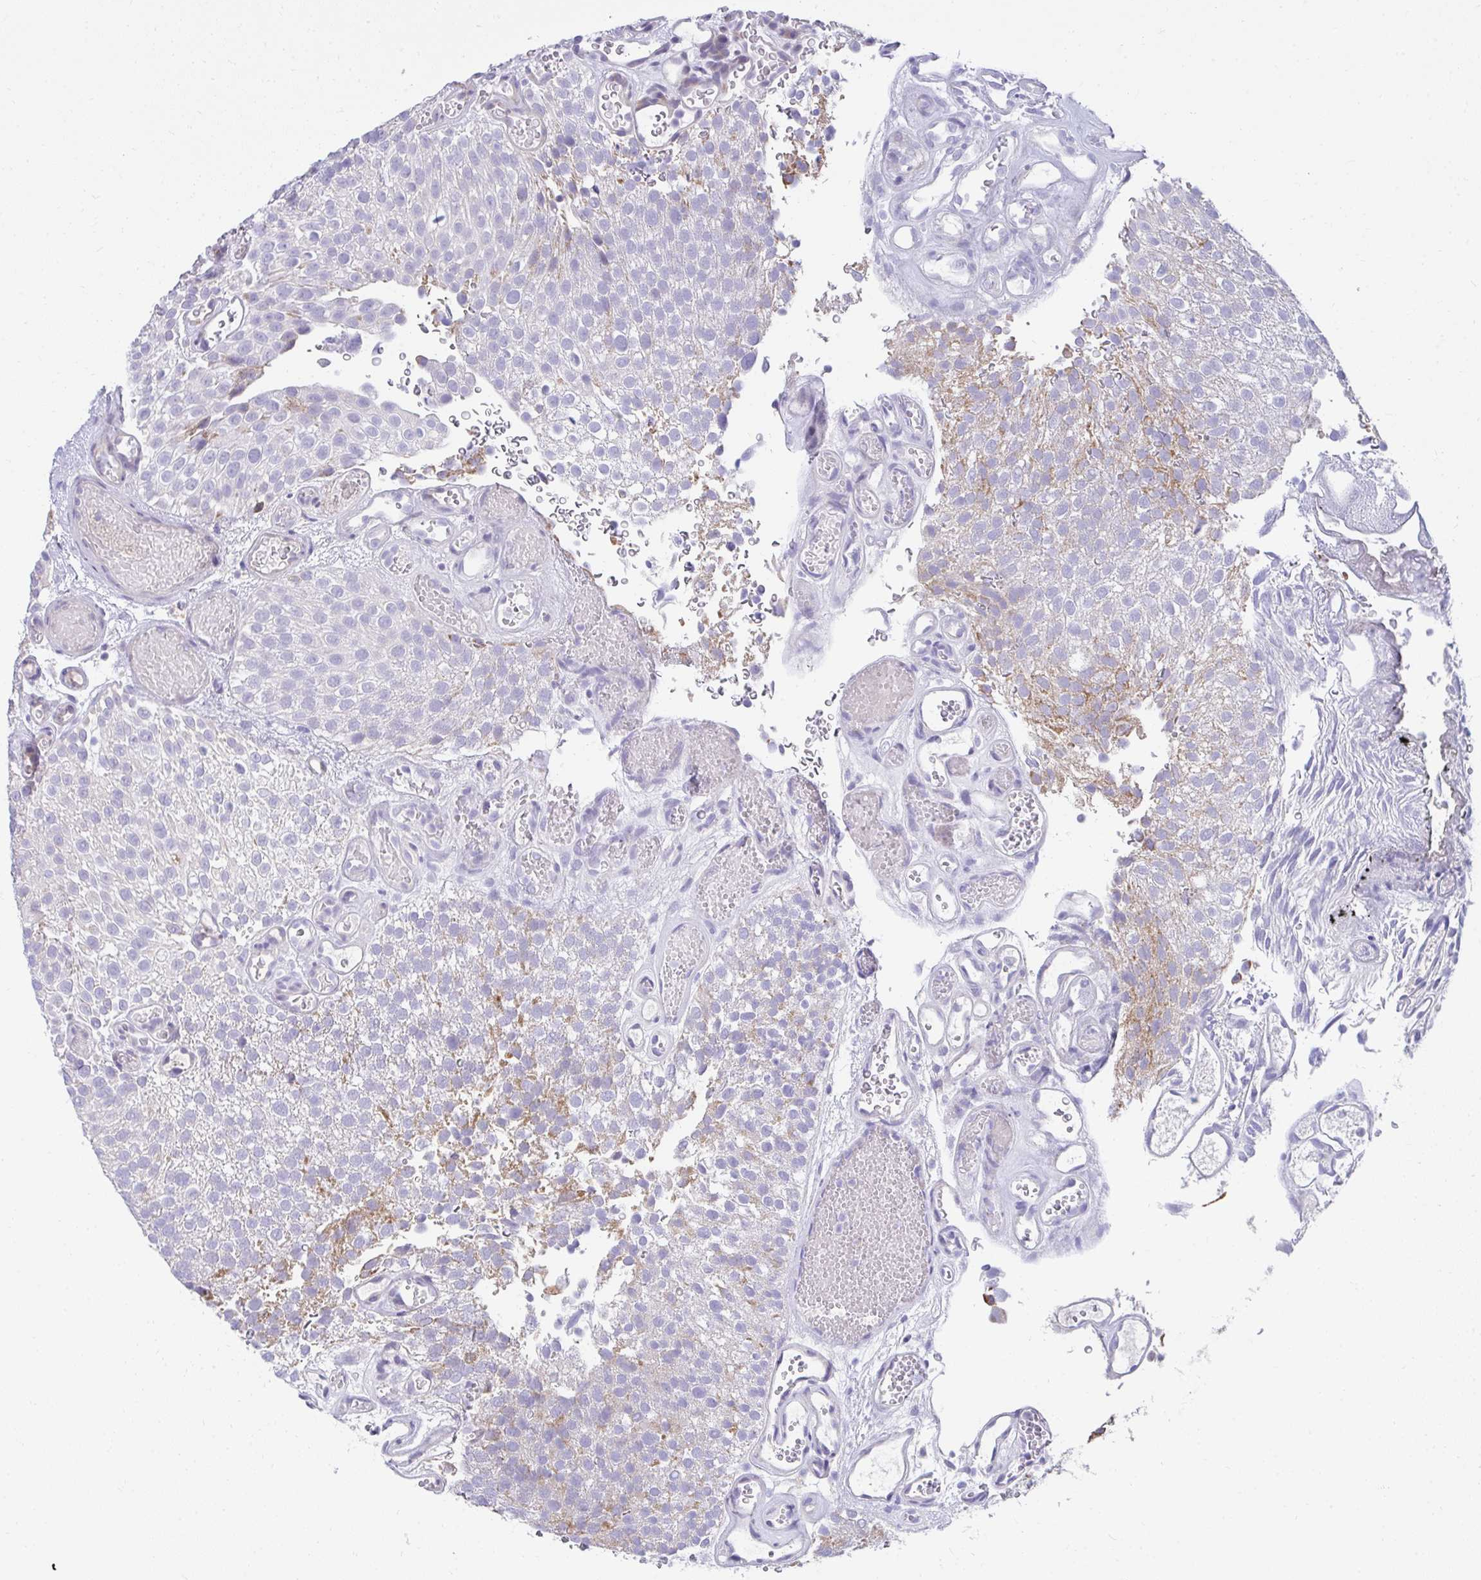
{"staining": {"intensity": "moderate", "quantity": "<25%", "location": "cytoplasmic/membranous"}, "tissue": "urothelial cancer", "cell_type": "Tumor cells", "image_type": "cancer", "snomed": [{"axis": "morphology", "description": "Urothelial carcinoma, Low grade"}, {"axis": "topography", "description": "Urinary bladder"}], "caption": "Protein expression by immunohistochemistry reveals moderate cytoplasmic/membranous expression in approximately <25% of tumor cells in low-grade urothelial carcinoma.", "gene": "PRRG3", "patient": {"sex": "male", "age": 78}}